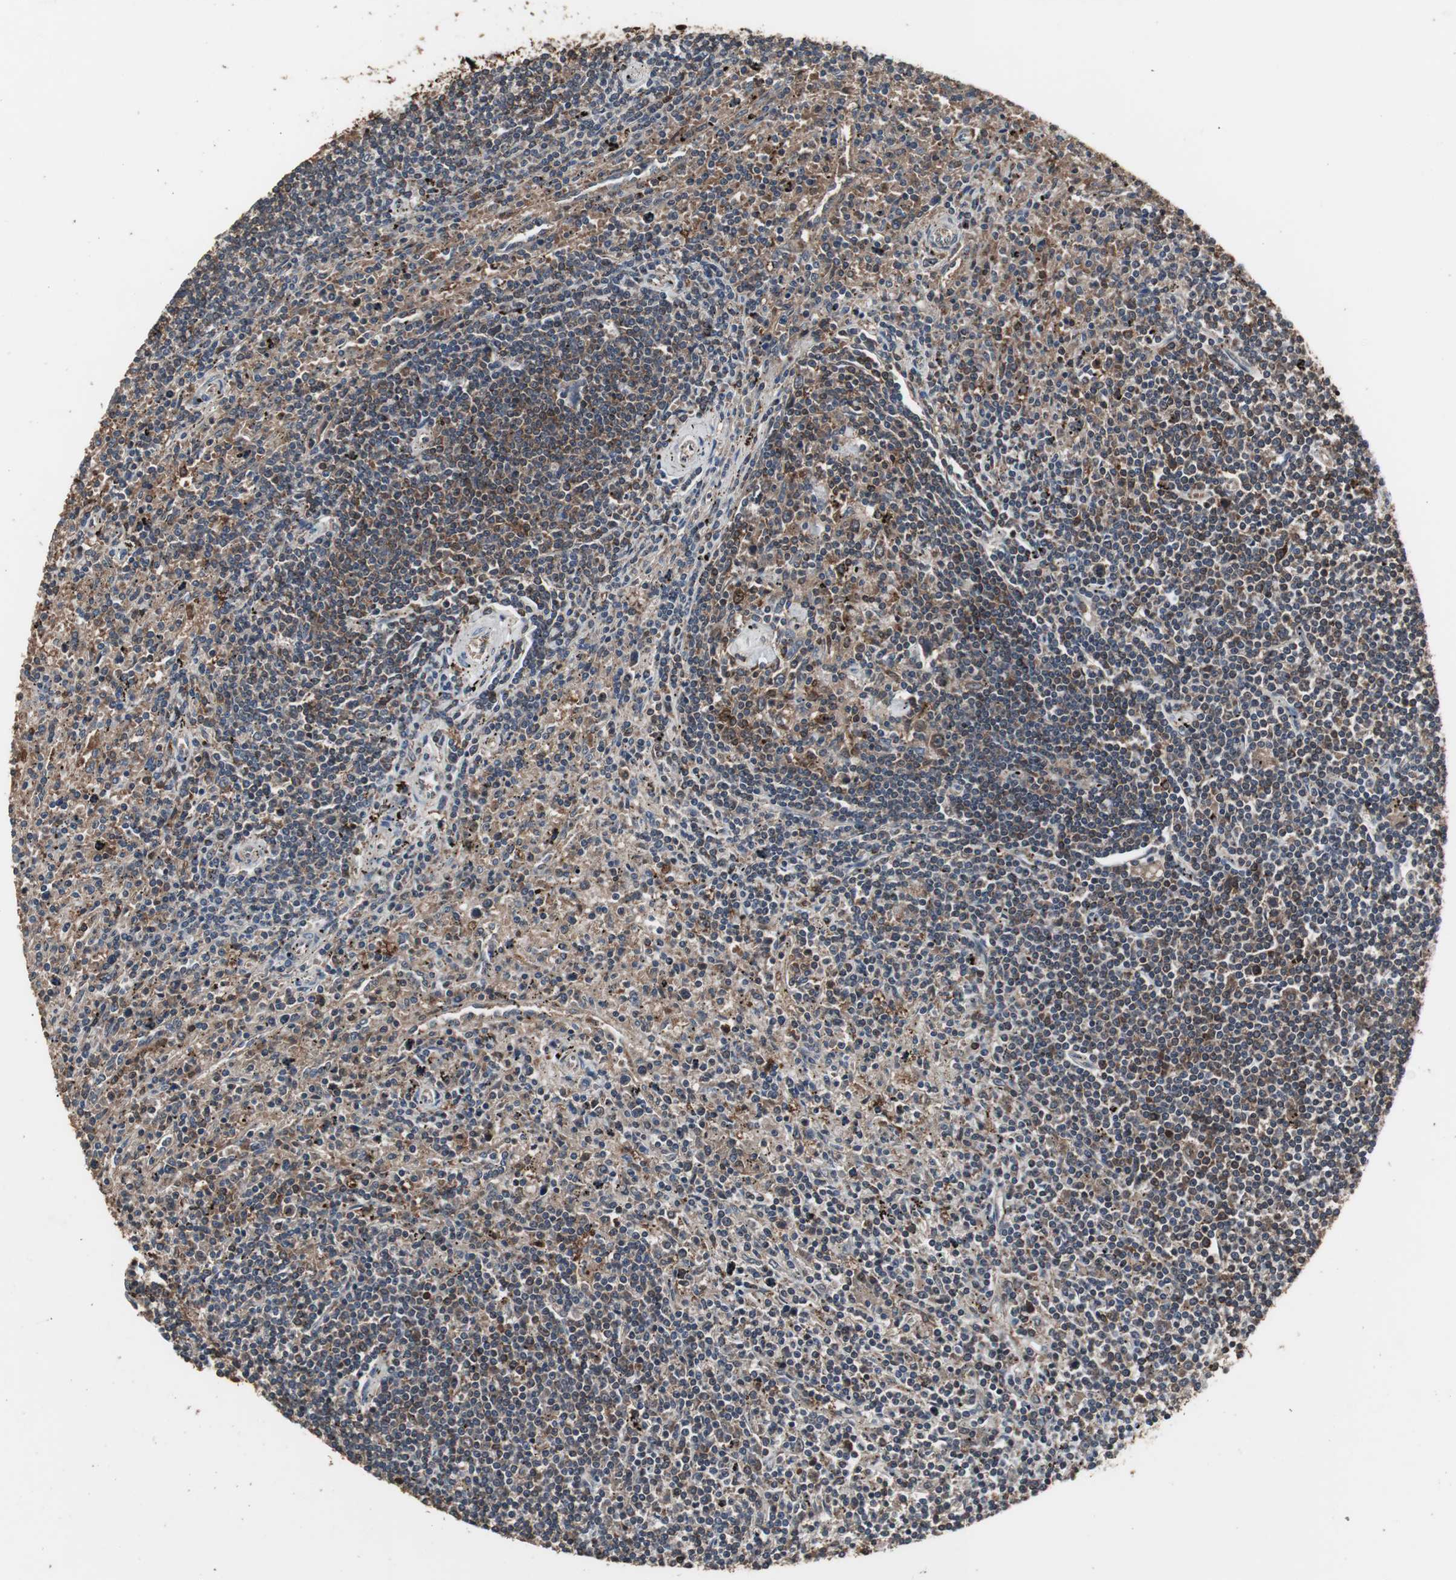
{"staining": {"intensity": "strong", "quantity": ">75%", "location": "cytoplasmic/membranous"}, "tissue": "lymphoma", "cell_type": "Tumor cells", "image_type": "cancer", "snomed": [{"axis": "morphology", "description": "Malignant lymphoma, non-Hodgkin's type, Low grade"}, {"axis": "topography", "description": "Spleen"}], "caption": "Malignant lymphoma, non-Hodgkin's type (low-grade) was stained to show a protein in brown. There is high levels of strong cytoplasmic/membranous positivity in approximately >75% of tumor cells. (DAB IHC, brown staining for protein, blue staining for nuclei).", "gene": "HPRT1", "patient": {"sex": "male", "age": 76}}